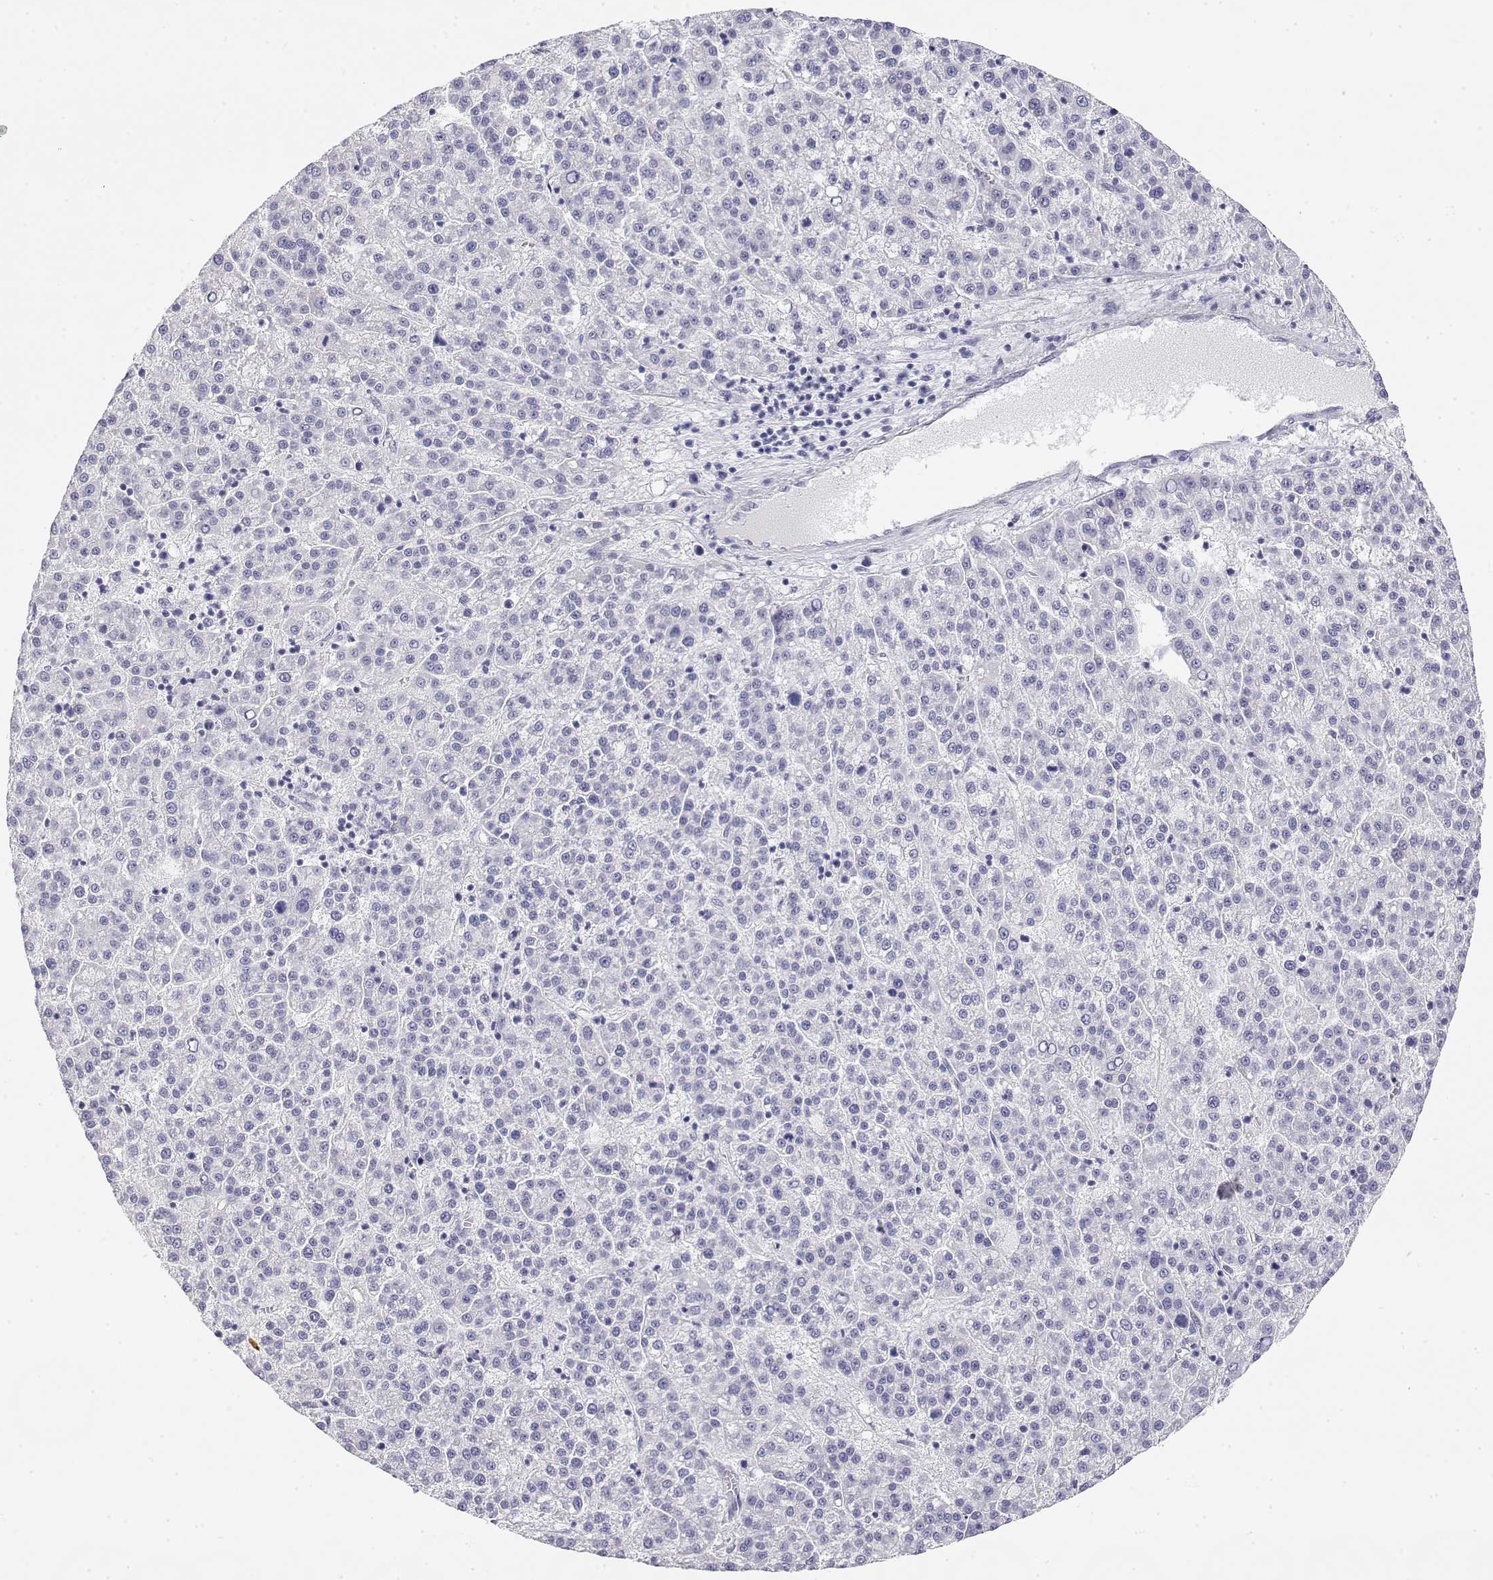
{"staining": {"intensity": "negative", "quantity": "none", "location": "none"}, "tissue": "liver cancer", "cell_type": "Tumor cells", "image_type": "cancer", "snomed": [{"axis": "morphology", "description": "Carcinoma, Hepatocellular, NOS"}, {"axis": "topography", "description": "Liver"}], "caption": "There is no significant positivity in tumor cells of liver cancer.", "gene": "MISP", "patient": {"sex": "female", "age": 58}}